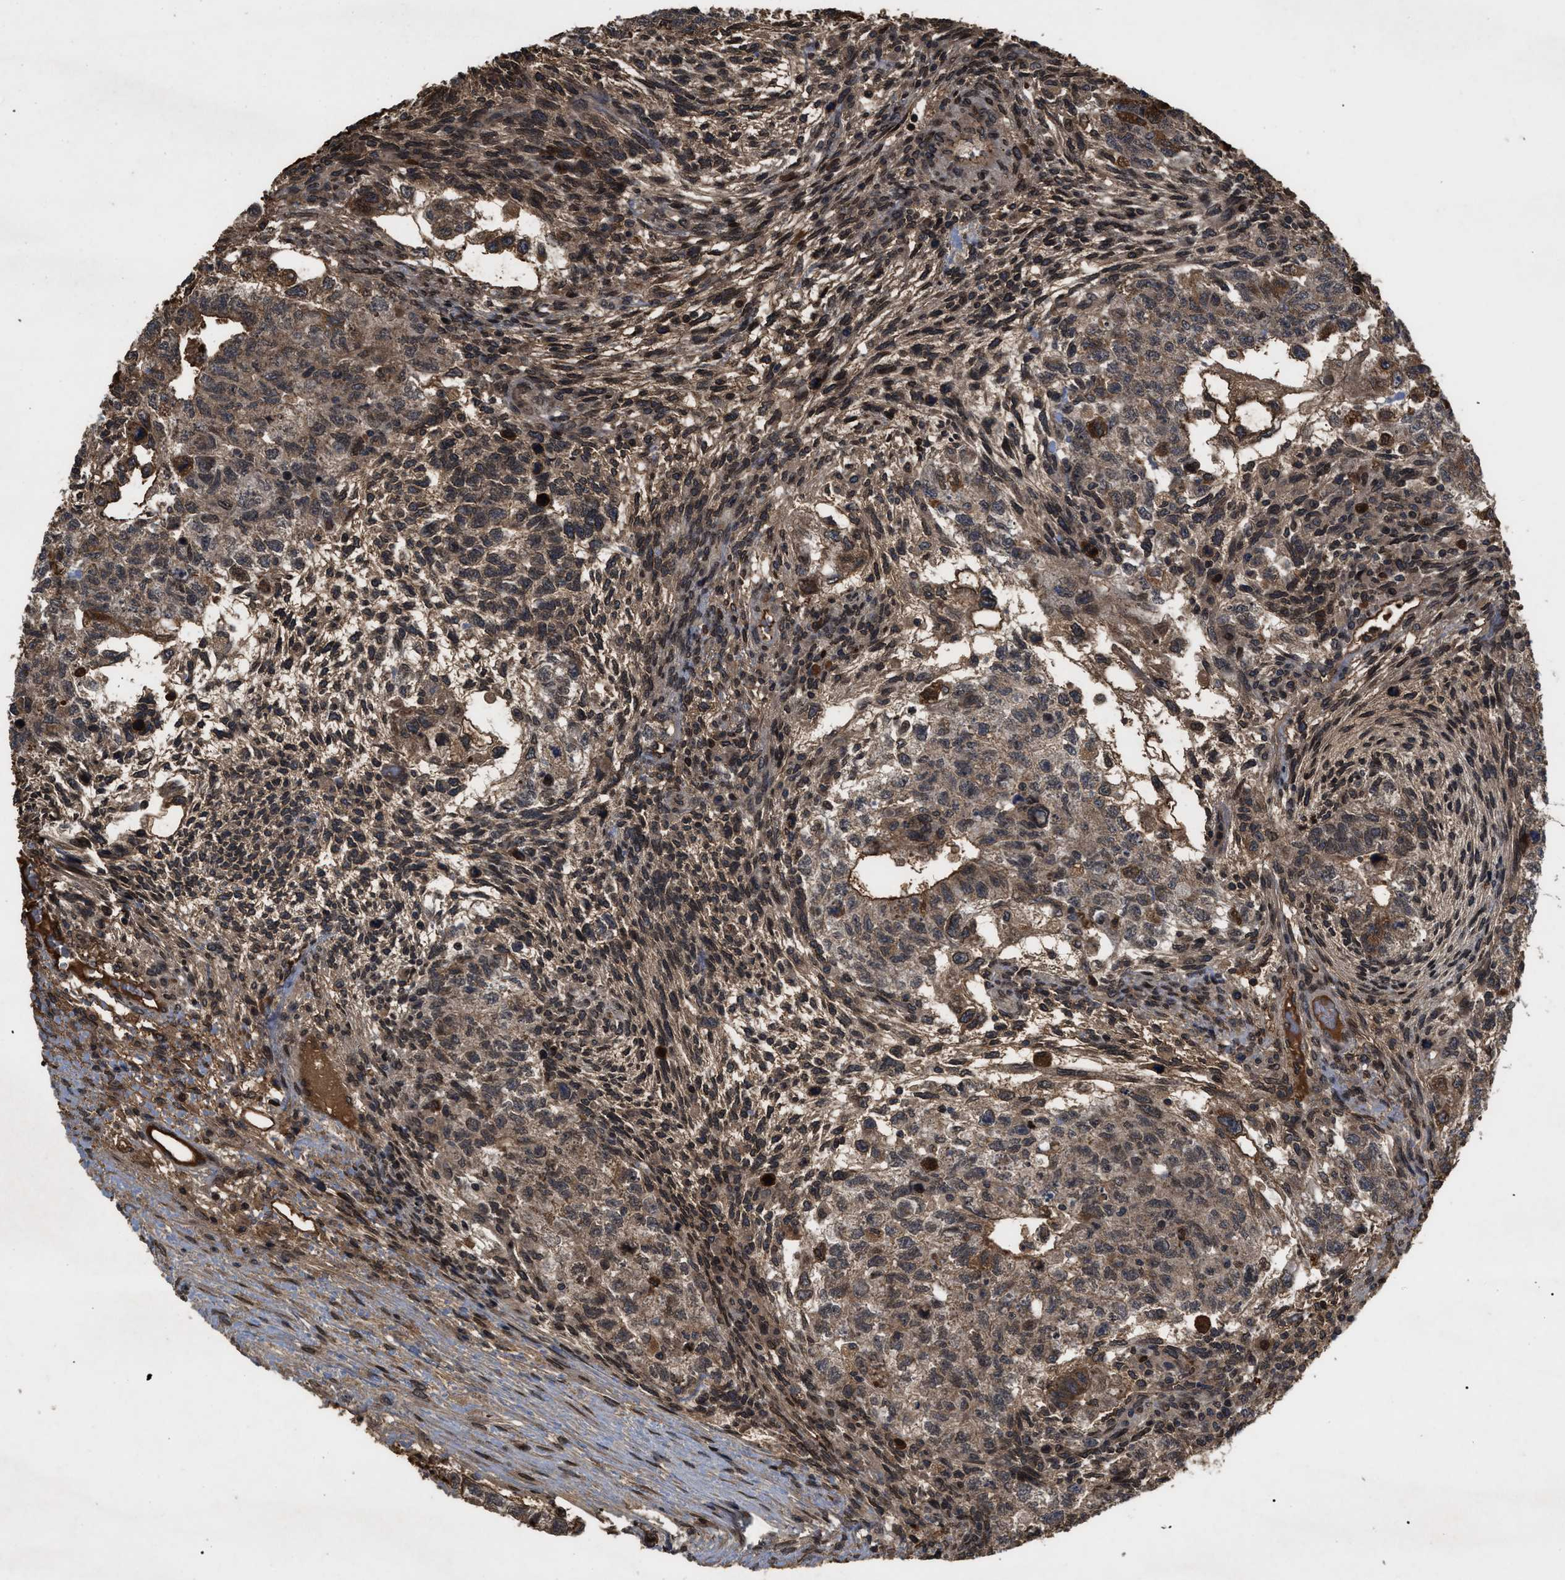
{"staining": {"intensity": "moderate", "quantity": ">75%", "location": "cytoplasmic/membranous"}, "tissue": "testis cancer", "cell_type": "Tumor cells", "image_type": "cancer", "snomed": [{"axis": "morphology", "description": "Normal tissue, NOS"}, {"axis": "morphology", "description": "Carcinoma, Embryonal, NOS"}, {"axis": "topography", "description": "Testis"}], "caption": "DAB immunohistochemical staining of human testis cancer (embryonal carcinoma) demonstrates moderate cytoplasmic/membranous protein positivity in about >75% of tumor cells.", "gene": "CRY1", "patient": {"sex": "male", "age": 36}}